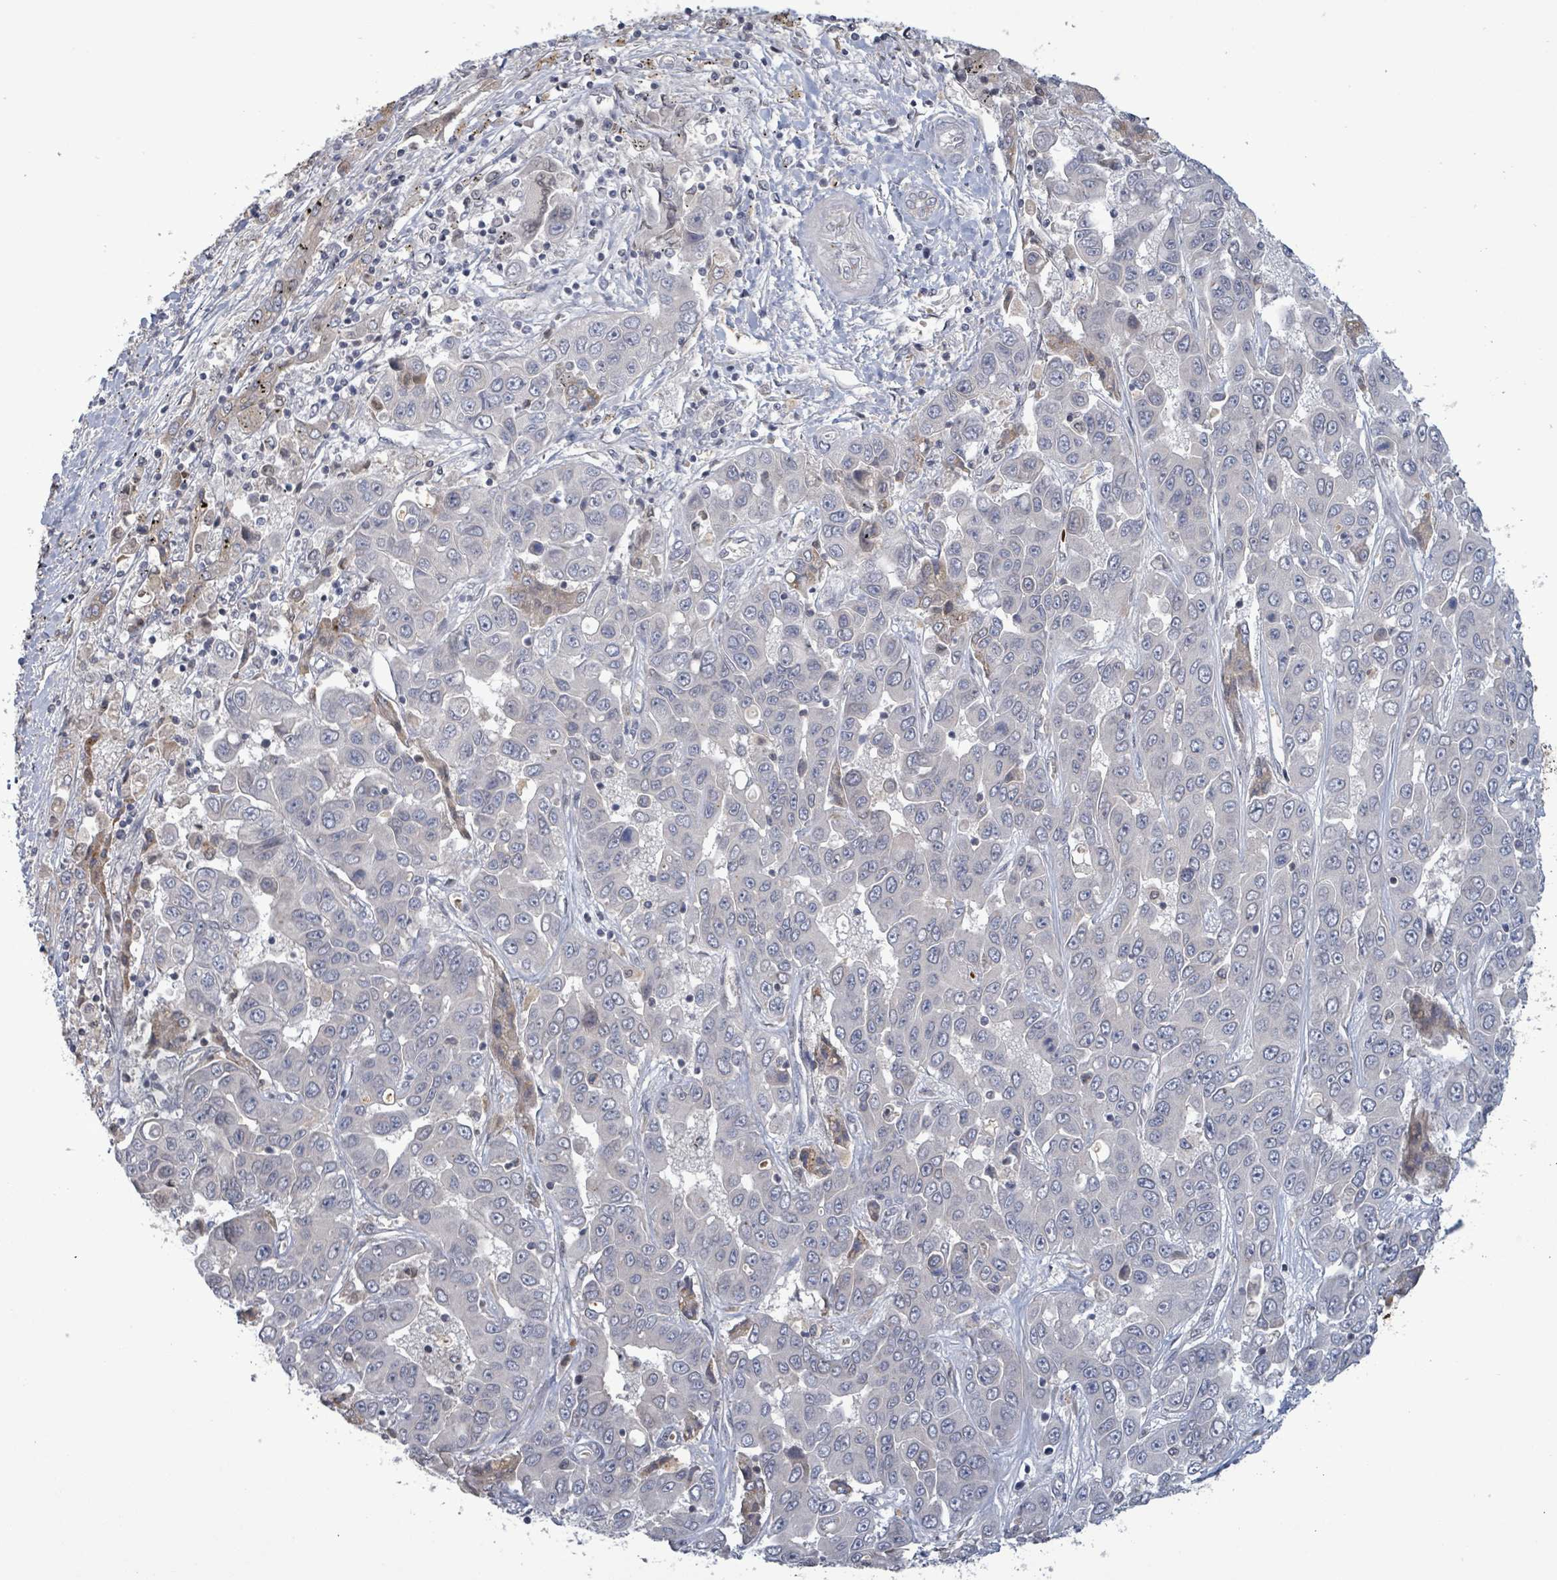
{"staining": {"intensity": "negative", "quantity": "none", "location": "none"}, "tissue": "liver cancer", "cell_type": "Tumor cells", "image_type": "cancer", "snomed": [{"axis": "morphology", "description": "Cholangiocarcinoma"}, {"axis": "topography", "description": "Liver"}], "caption": "Immunohistochemical staining of human cholangiocarcinoma (liver) exhibits no significant expression in tumor cells.", "gene": "GRM8", "patient": {"sex": "female", "age": 52}}